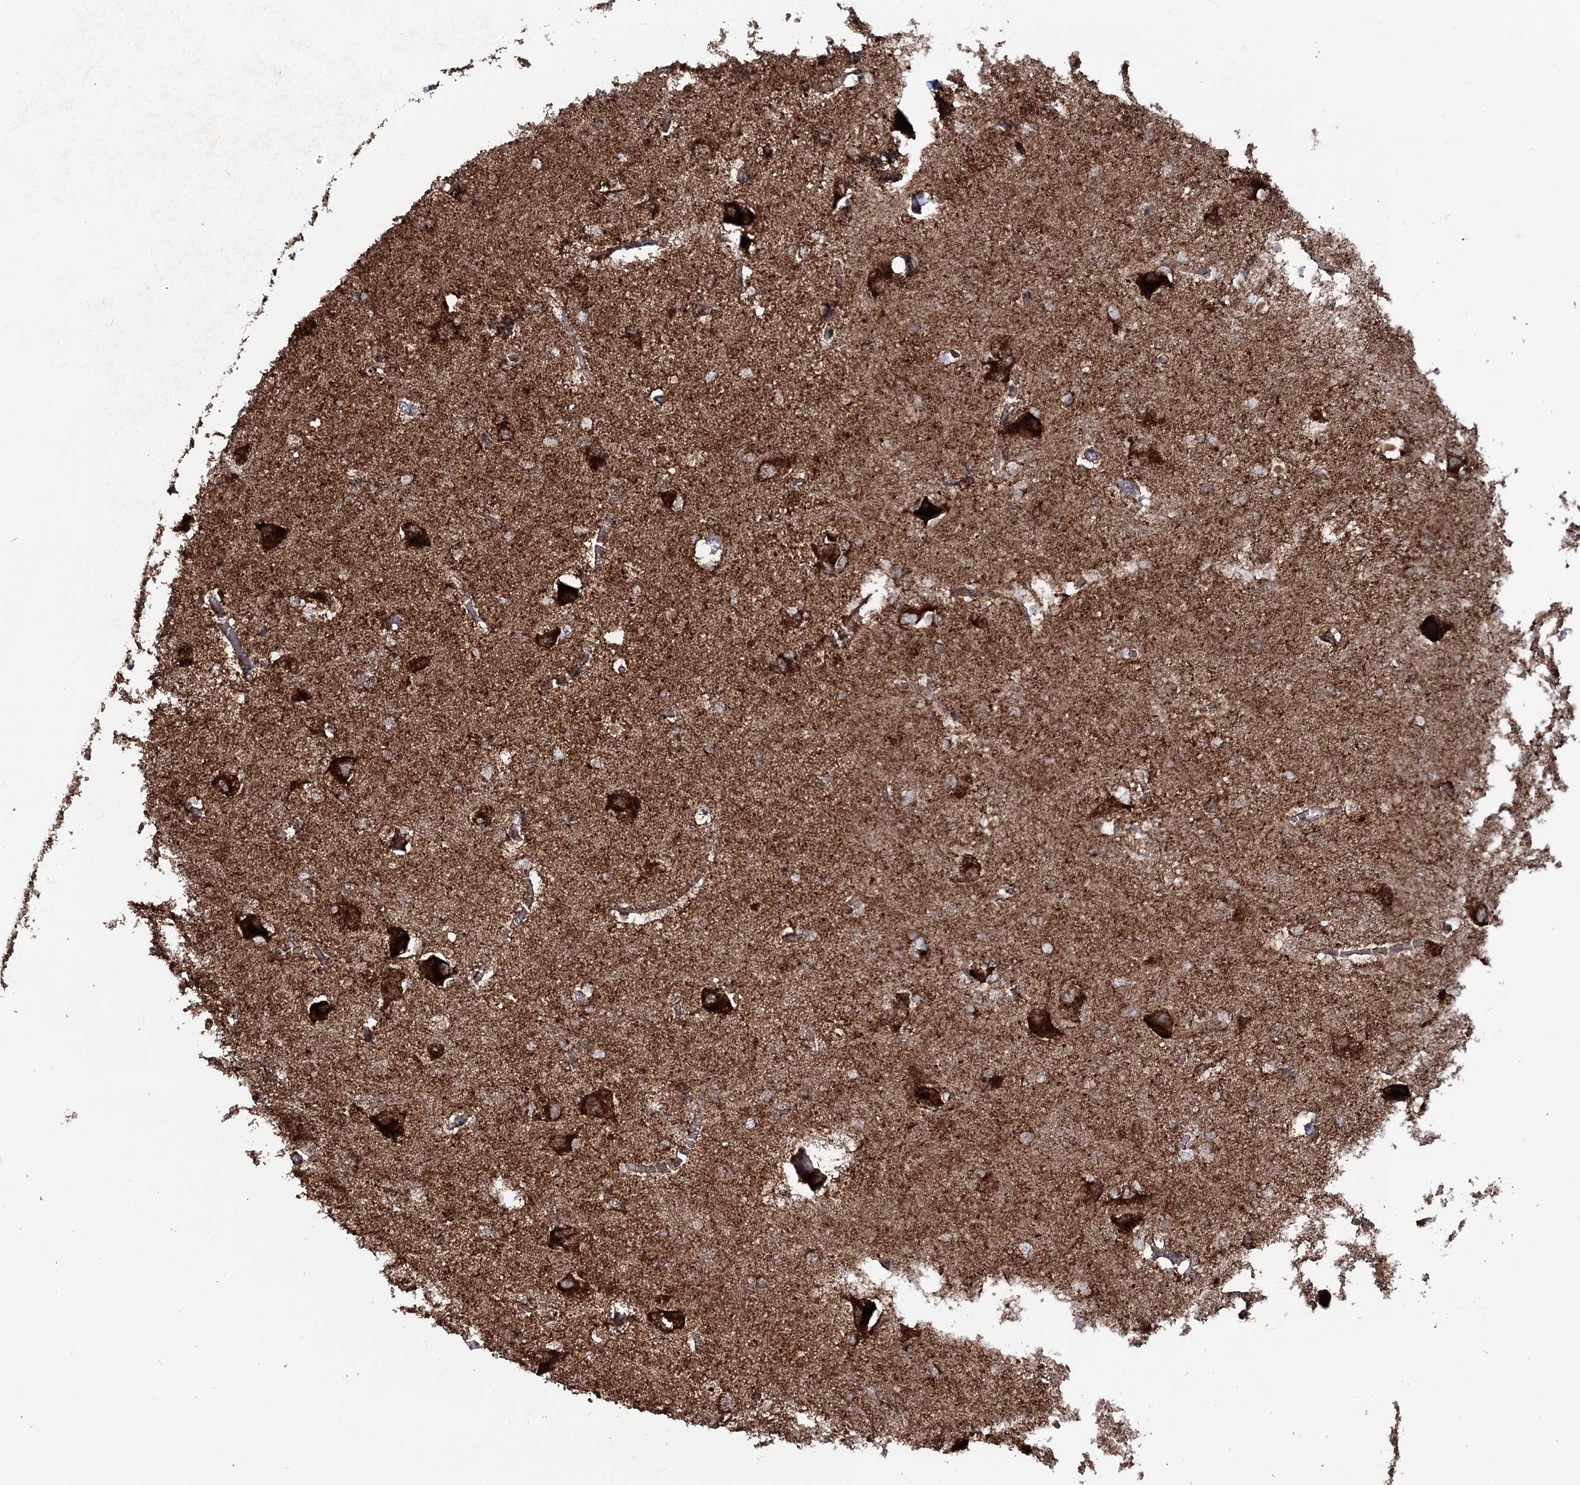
{"staining": {"intensity": "moderate", "quantity": "25%-75%", "location": "cytoplasmic/membranous"}, "tissue": "caudate", "cell_type": "Glial cells", "image_type": "normal", "snomed": [{"axis": "morphology", "description": "Normal tissue, NOS"}, {"axis": "topography", "description": "Lateral ventricle wall"}], "caption": "The image exhibits staining of unremarkable caudate, revealing moderate cytoplasmic/membranous protein expression (brown color) within glial cells.", "gene": "MSANTD2", "patient": {"sex": "male", "age": 37}}